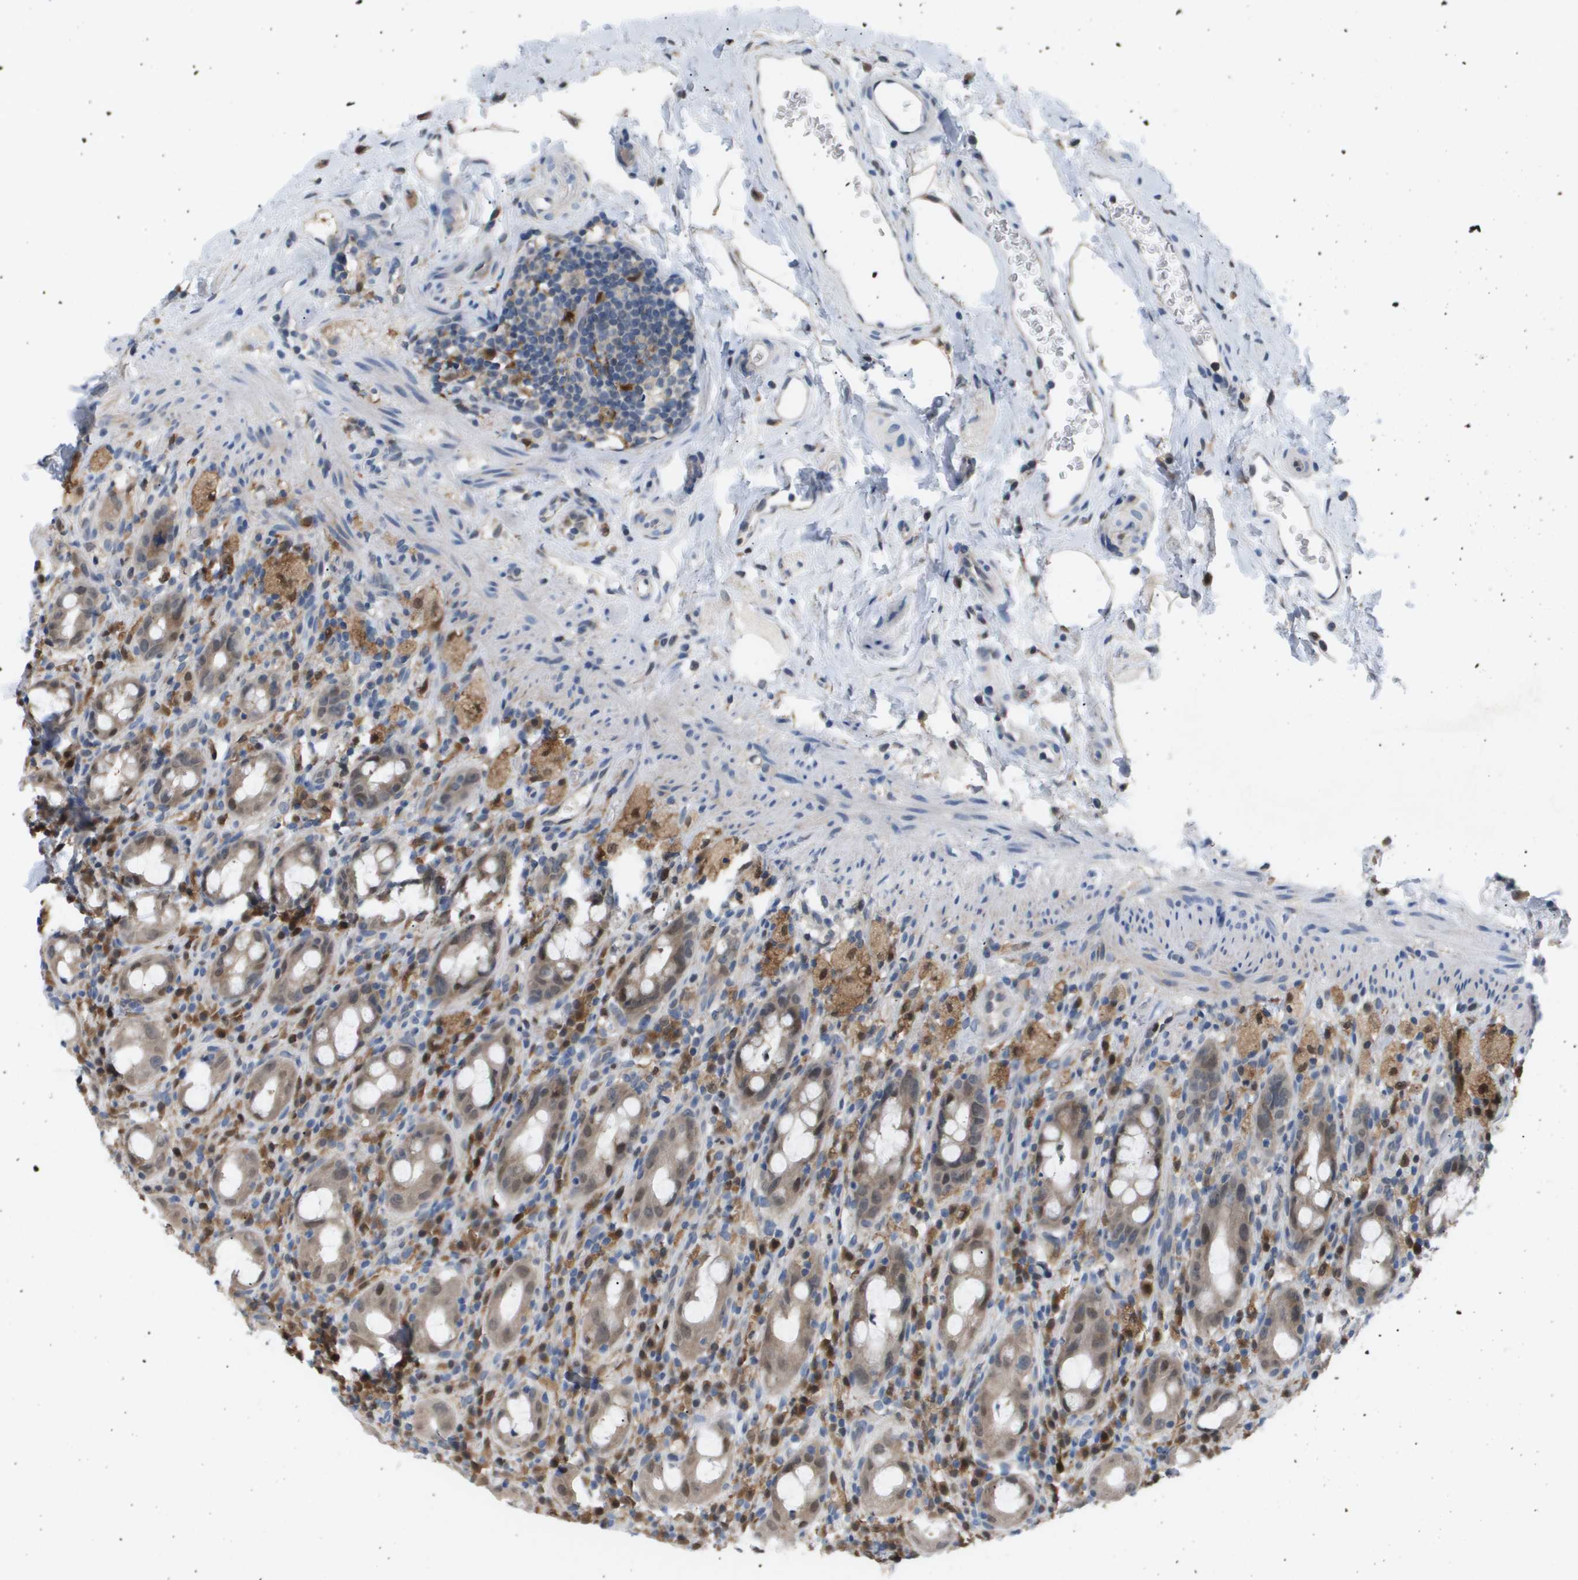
{"staining": {"intensity": "weak", "quantity": "25%-75%", "location": "cytoplasmic/membranous,nuclear"}, "tissue": "rectum", "cell_type": "Glandular cells", "image_type": "normal", "snomed": [{"axis": "morphology", "description": "Normal tissue, NOS"}, {"axis": "topography", "description": "Rectum"}], "caption": "A brown stain labels weak cytoplasmic/membranous,nuclear positivity of a protein in glandular cells of benign rectum. The protein of interest is shown in brown color, while the nuclei are stained blue.", "gene": "AKR1A1", "patient": {"sex": "male", "age": 44}}